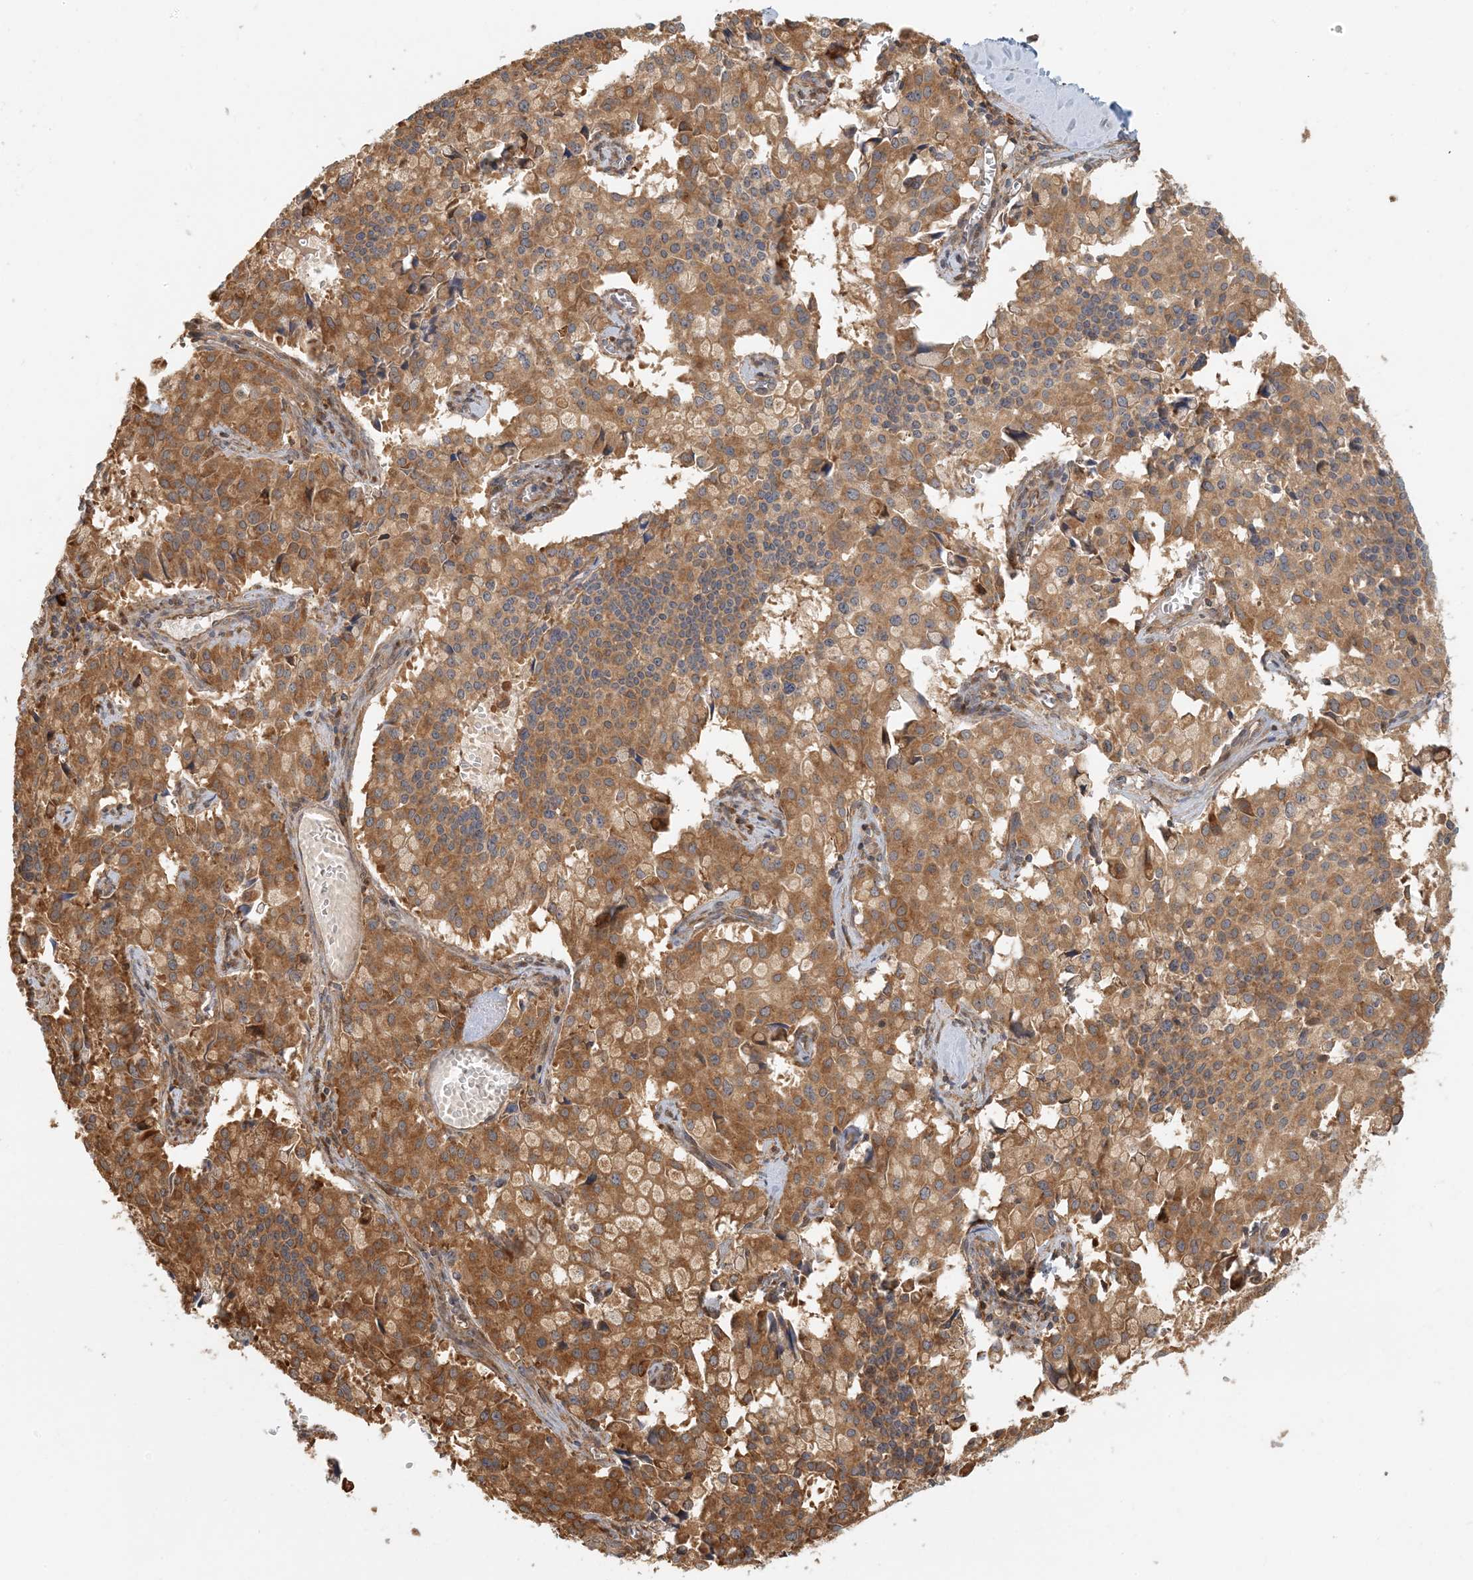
{"staining": {"intensity": "moderate", "quantity": ">75%", "location": "cytoplasmic/membranous"}, "tissue": "pancreatic cancer", "cell_type": "Tumor cells", "image_type": "cancer", "snomed": [{"axis": "morphology", "description": "Adenocarcinoma, NOS"}, {"axis": "topography", "description": "Pancreas"}], "caption": "Pancreatic cancer (adenocarcinoma) stained with a brown dye exhibits moderate cytoplasmic/membranous positive positivity in about >75% of tumor cells.", "gene": "HNMT", "patient": {"sex": "male", "age": 65}}